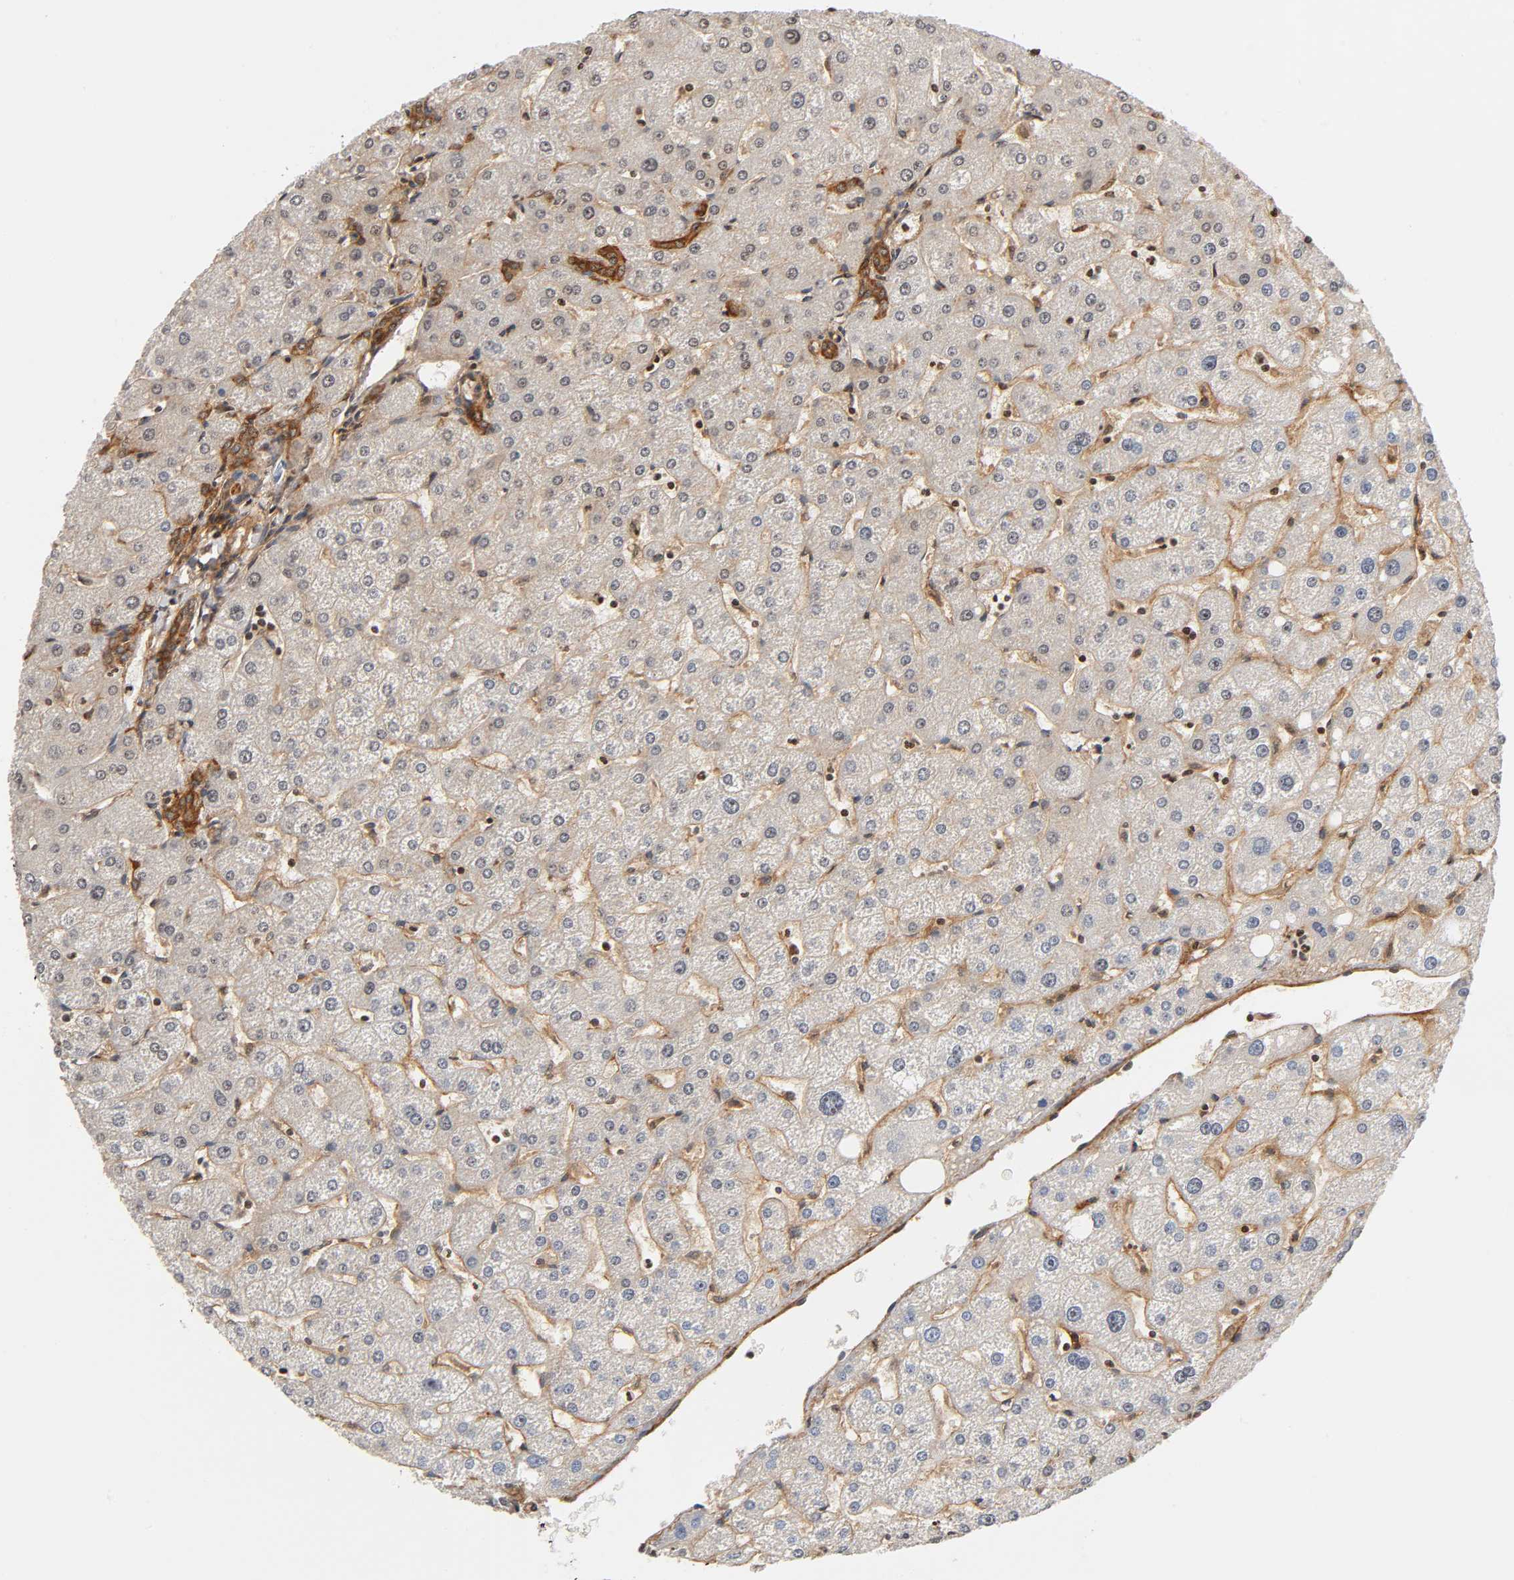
{"staining": {"intensity": "moderate", "quantity": ">75%", "location": "cytoplasmic/membranous"}, "tissue": "liver", "cell_type": "Cholangiocytes", "image_type": "normal", "snomed": [{"axis": "morphology", "description": "Normal tissue, NOS"}, {"axis": "topography", "description": "Liver"}], "caption": "Immunohistochemical staining of unremarkable liver reveals moderate cytoplasmic/membranous protein staining in about >75% of cholangiocytes.", "gene": "ITGAV", "patient": {"sex": "male", "age": 67}}